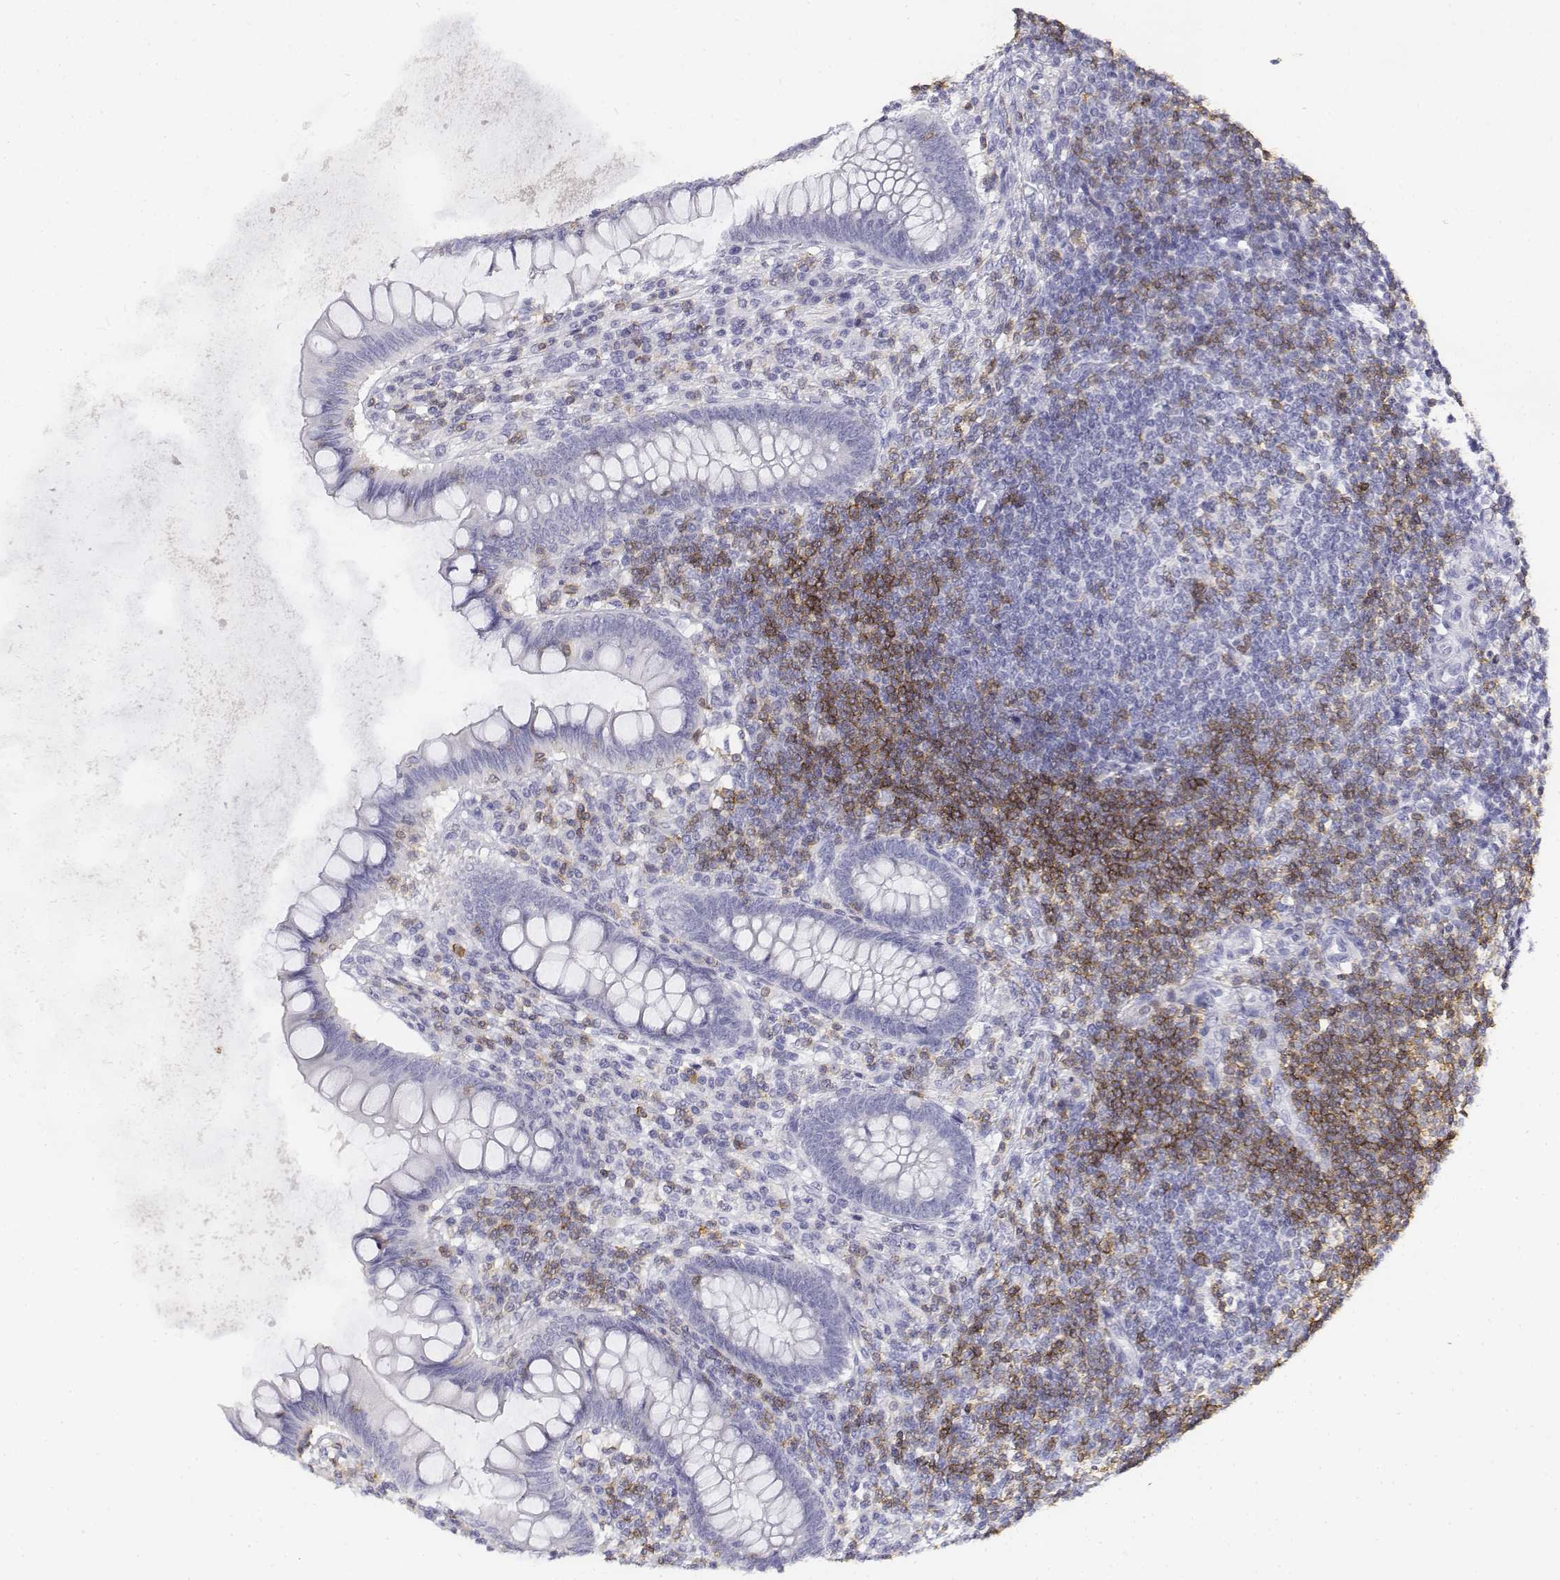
{"staining": {"intensity": "negative", "quantity": "none", "location": "none"}, "tissue": "appendix", "cell_type": "Glandular cells", "image_type": "normal", "snomed": [{"axis": "morphology", "description": "Normal tissue, NOS"}, {"axis": "topography", "description": "Appendix"}], "caption": "This is an IHC photomicrograph of unremarkable appendix. There is no positivity in glandular cells.", "gene": "CD3E", "patient": {"sex": "female", "age": 57}}